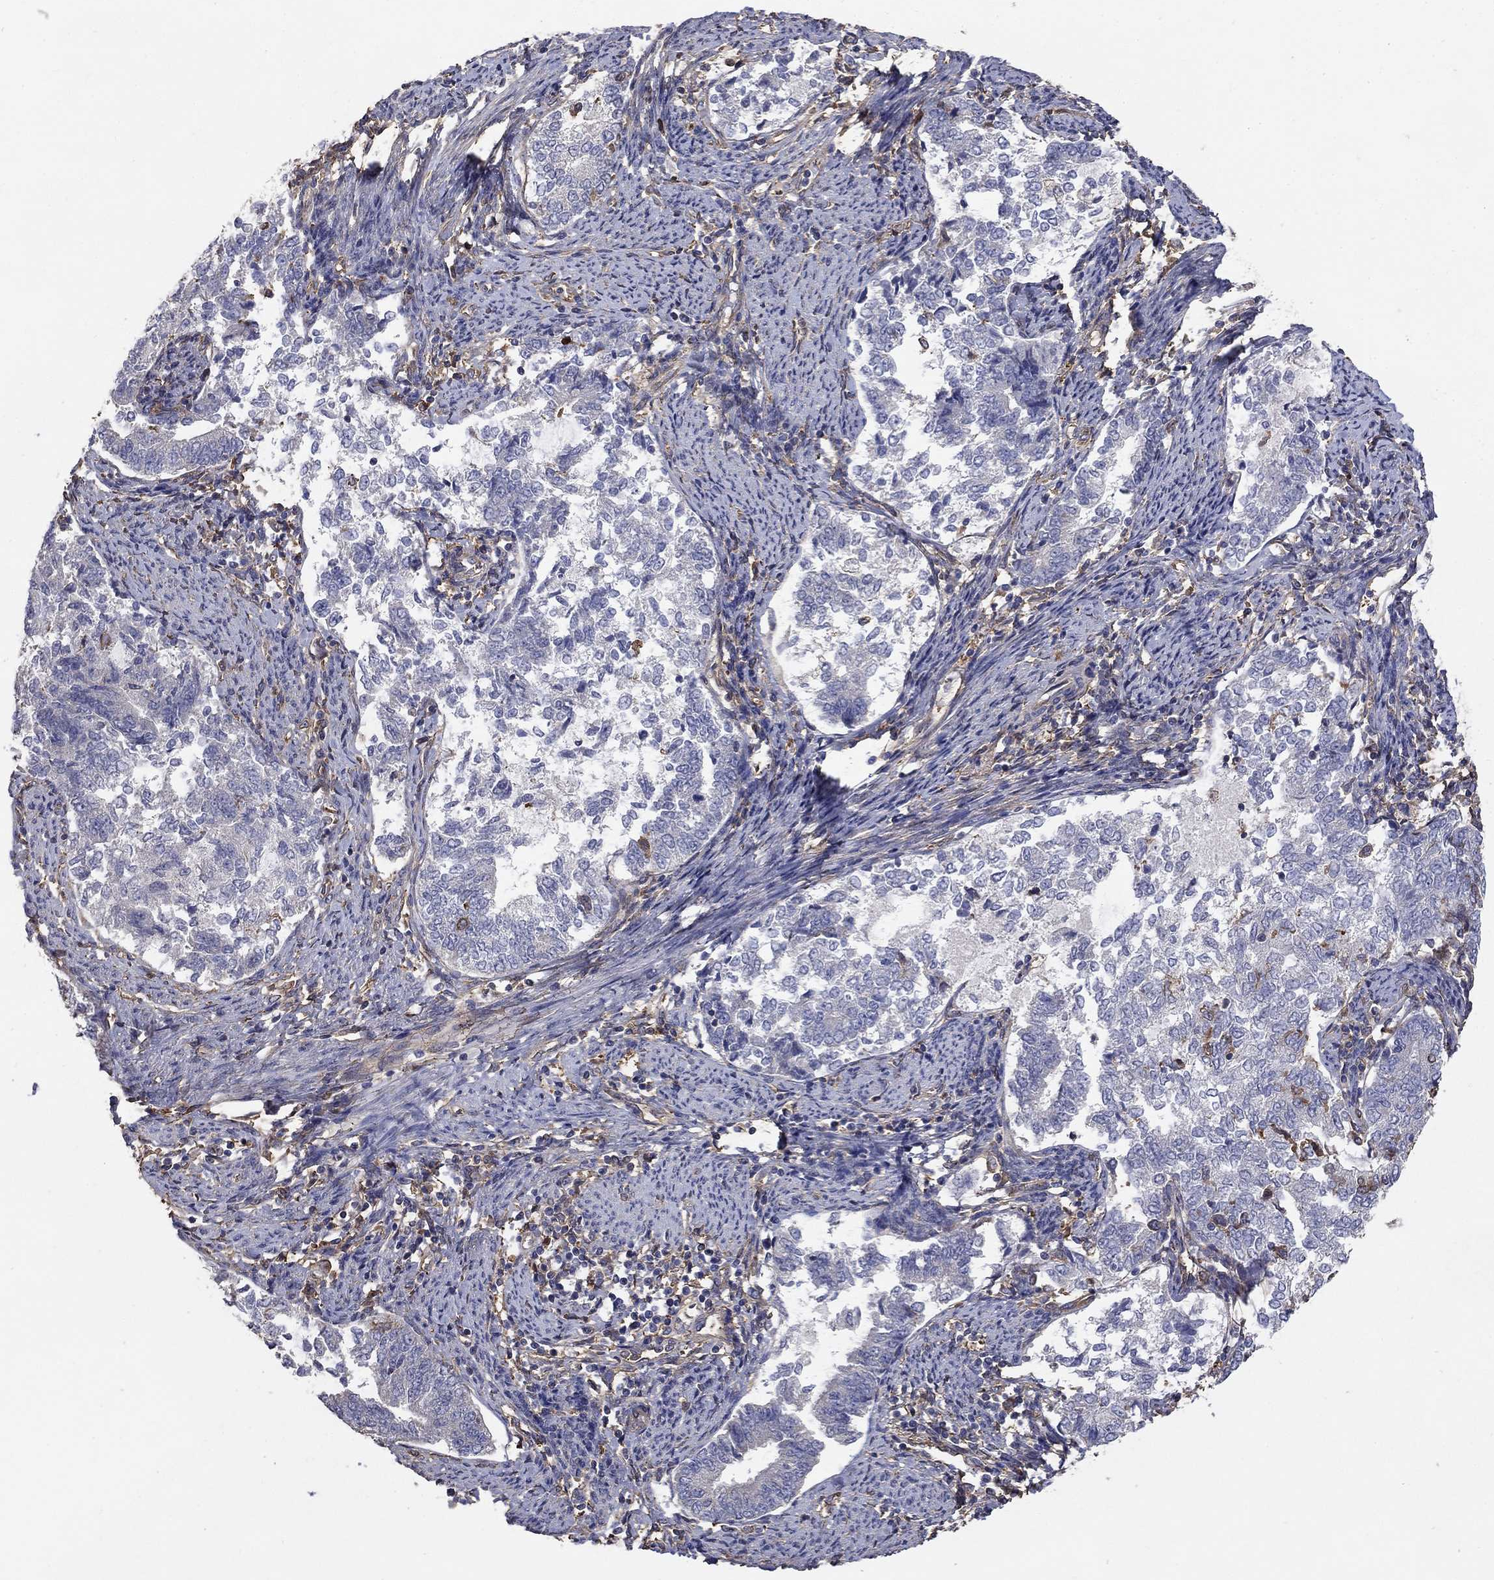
{"staining": {"intensity": "moderate", "quantity": "<25%", "location": "cytoplasmic/membranous"}, "tissue": "endometrial cancer", "cell_type": "Tumor cells", "image_type": "cancer", "snomed": [{"axis": "morphology", "description": "Adenocarcinoma, NOS"}, {"axis": "topography", "description": "Endometrium"}], "caption": "Protein staining of endometrial adenocarcinoma tissue demonstrates moderate cytoplasmic/membranous staining in about <25% of tumor cells.", "gene": "DPYSL2", "patient": {"sex": "female", "age": 65}}